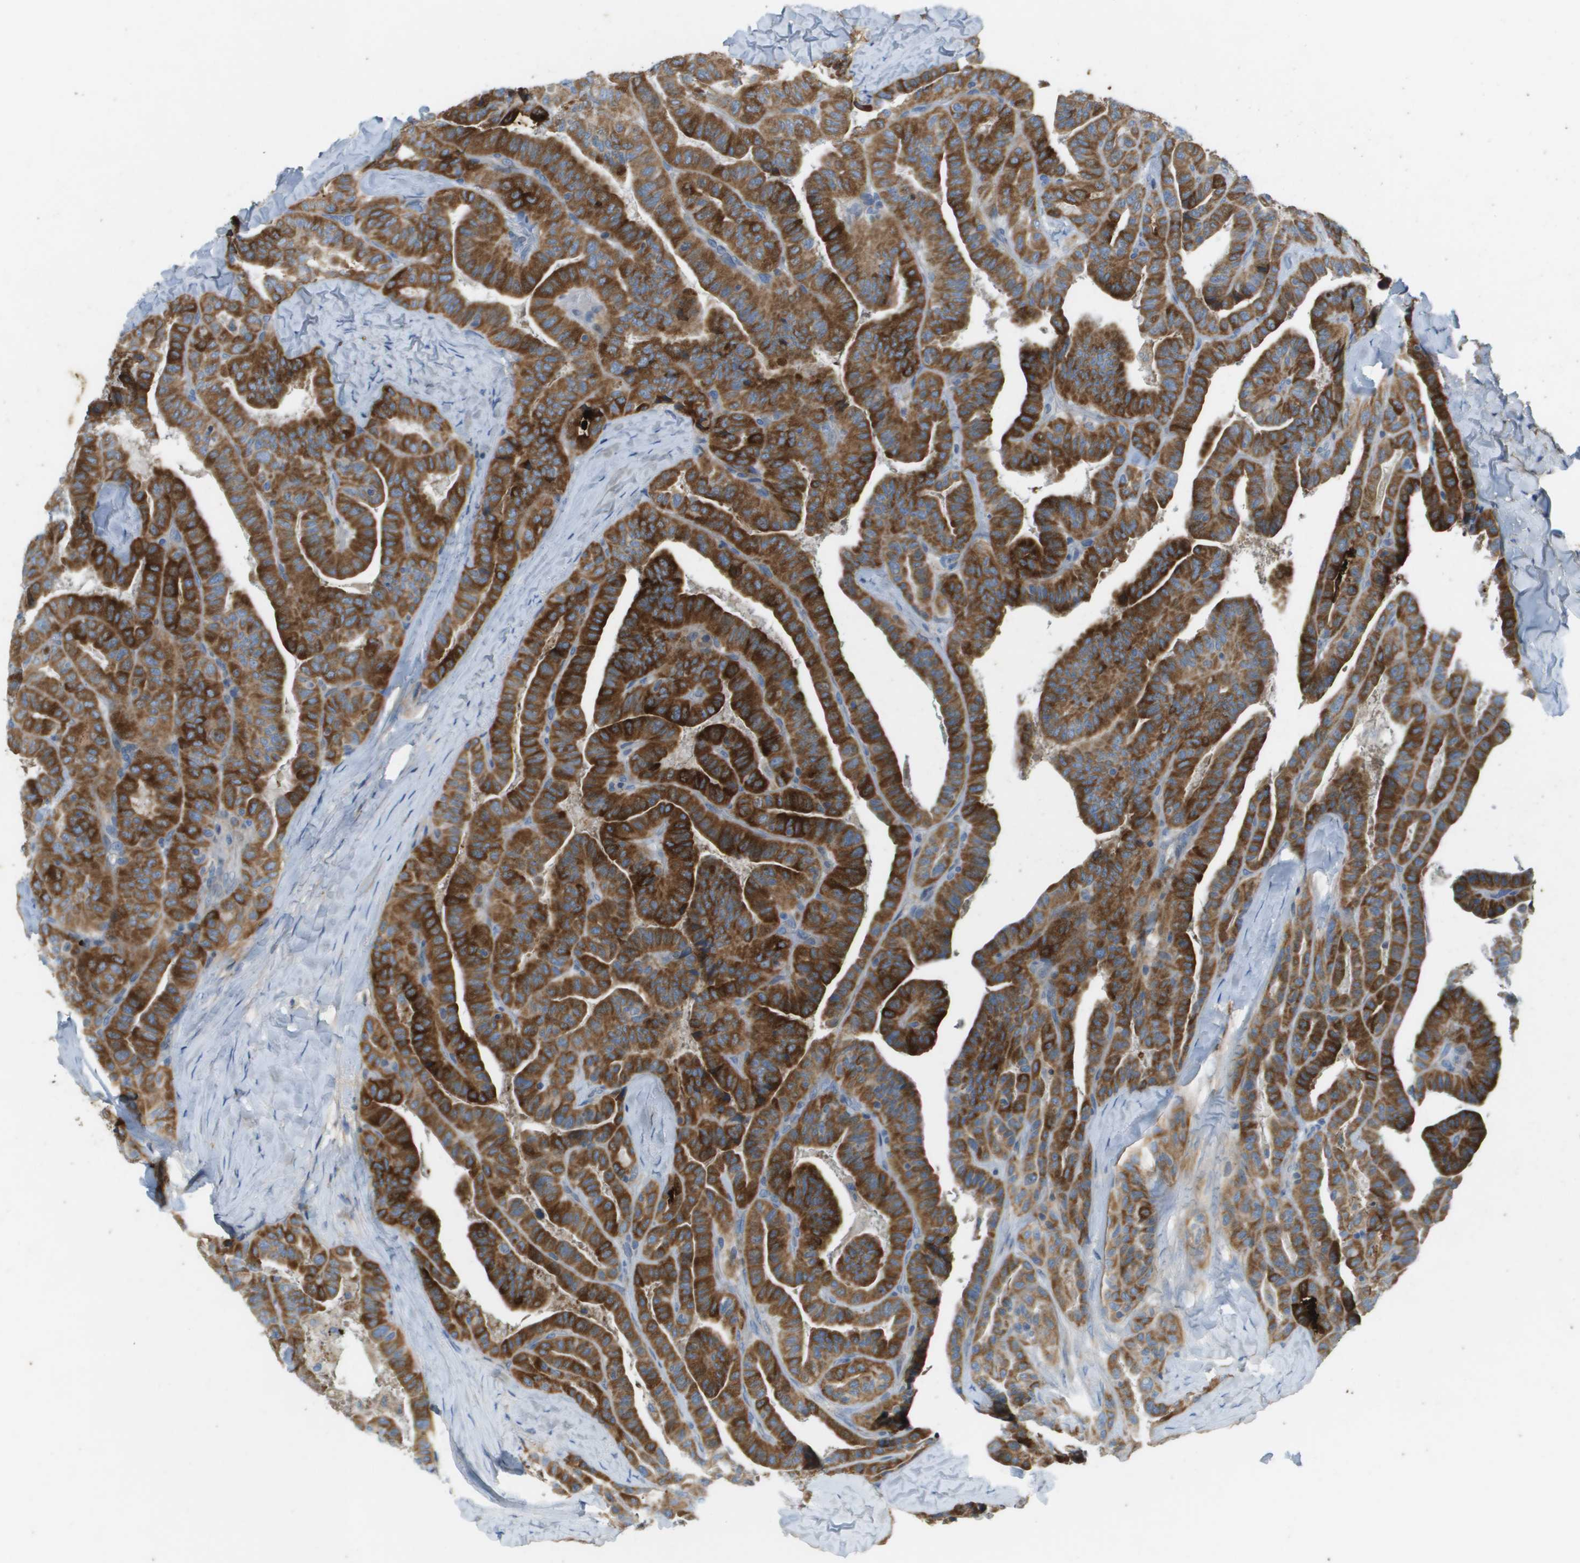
{"staining": {"intensity": "strong", "quantity": ">75%", "location": "cytoplasmic/membranous"}, "tissue": "thyroid cancer", "cell_type": "Tumor cells", "image_type": "cancer", "snomed": [{"axis": "morphology", "description": "Papillary adenocarcinoma, NOS"}, {"axis": "topography", "description": "Thyroid gland"}], "caption": "Immunohistochemical staining of thyroid cancer (papillary adenocarcinoma) displays strong cytoplasmic/membranous protein expression in about >75% of tumor cells. Immunohistochemistry (ihc) stains the protein in brown and the nuclei are stained blue.", "gene": "GALNT6", "patient": {"sex": "male", "age": 77}}